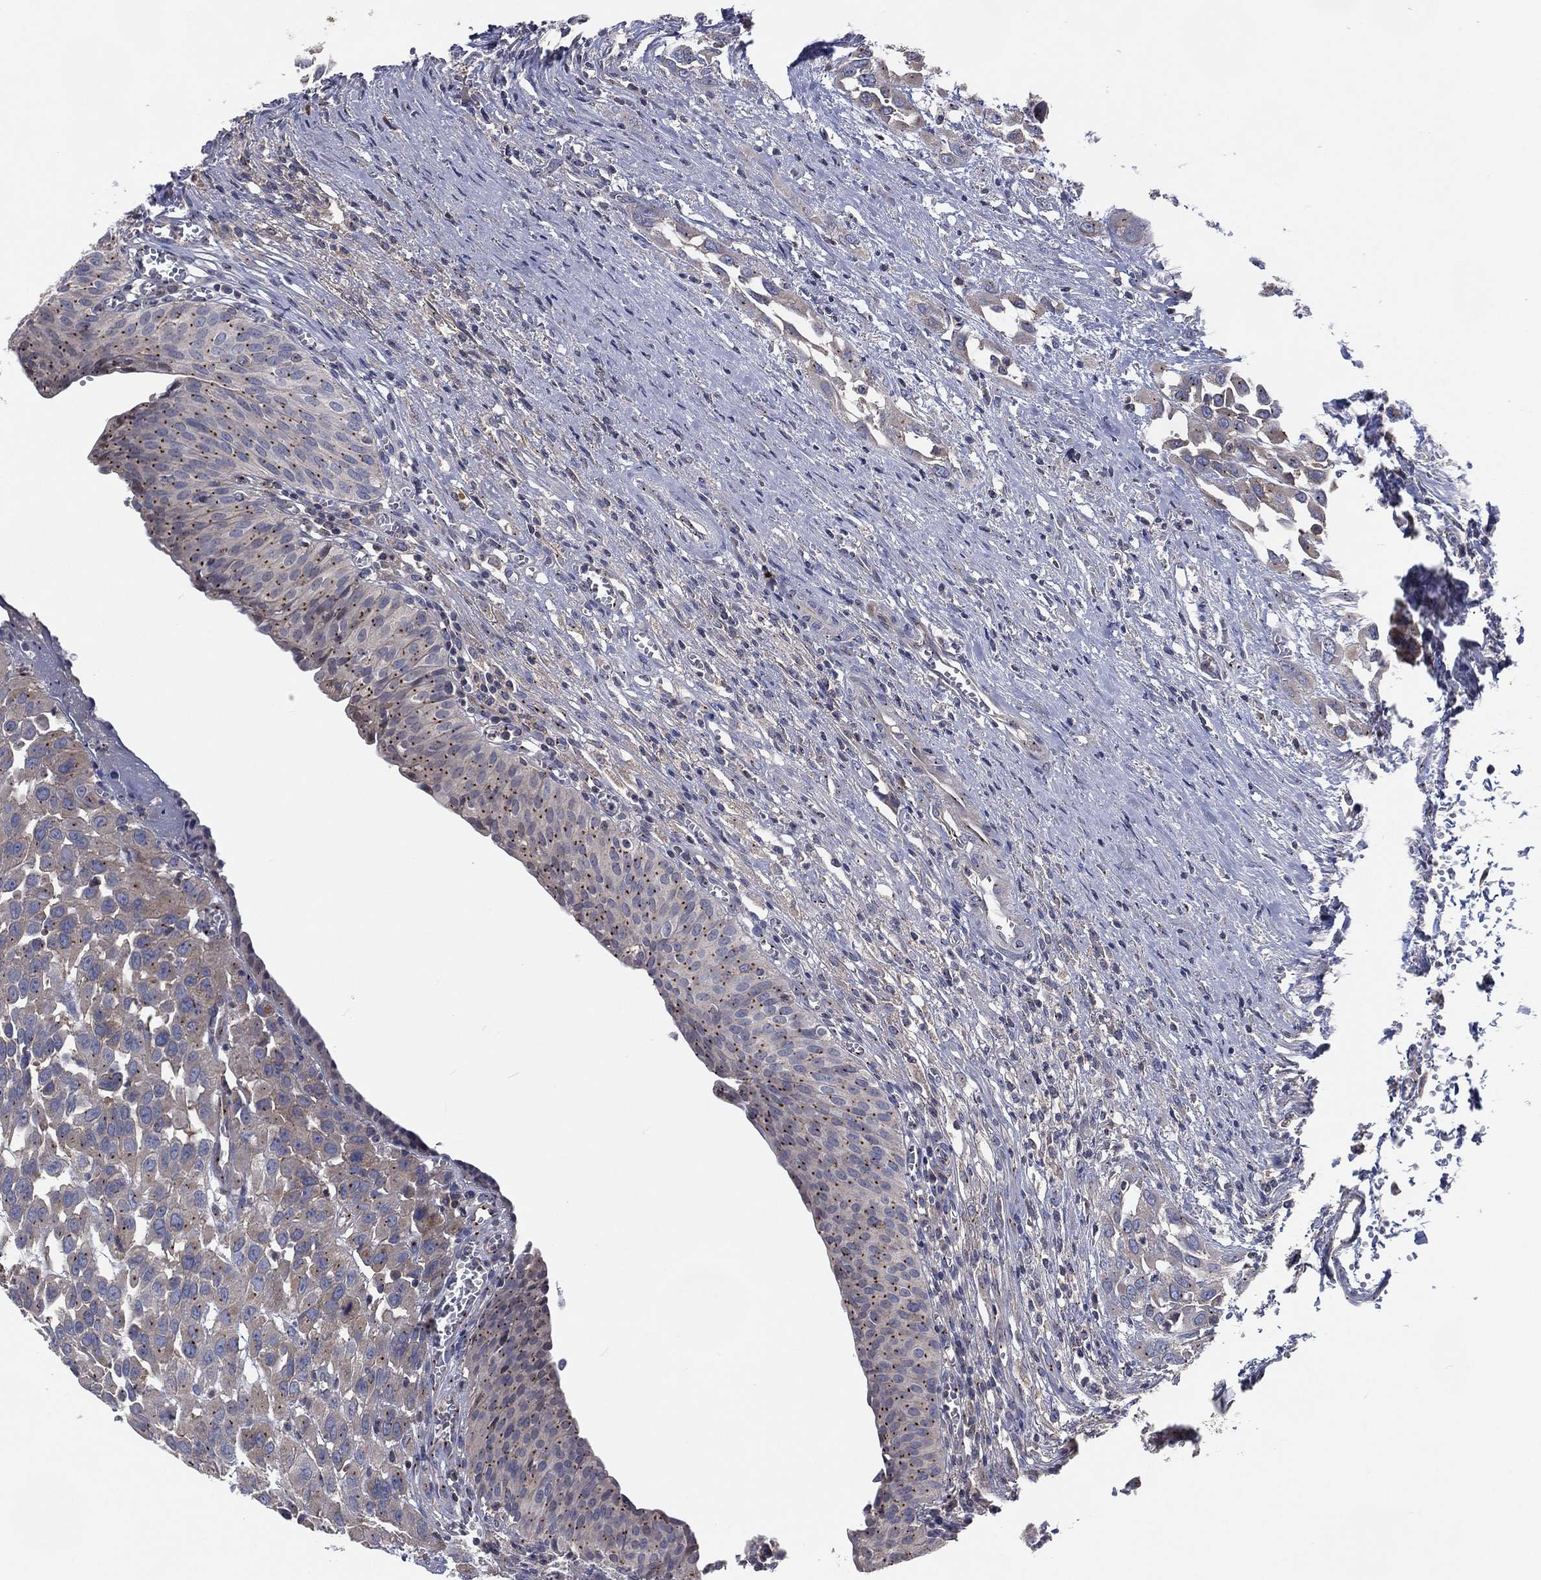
{"staining": {"intensity": "moderate", "quantity": "<25%", "location": "cytoplasmic/membranous"}, "tissue": "urinary bladder", "cell_type": "Urothelial cells", "image_type": "normal", "snomed": [{"axis": "morphology", "description": "Normal tissue, NOS"}, {"axis": "morphology", "description": "Urothelial carcinoma, NOS"}, {"axis": "morphology", "description": "Urothelial carcinoma, High grade"}, {"axis": "topography", "description": "Urinary bladder"}], "caption": "A histopathology image of urinary bladder stained for a protein displays moderate cytoplasmic/membranous brown staining in urothelial cells.", "gene": "CROCC", "patient": {"sex": "male", "age": 57}}